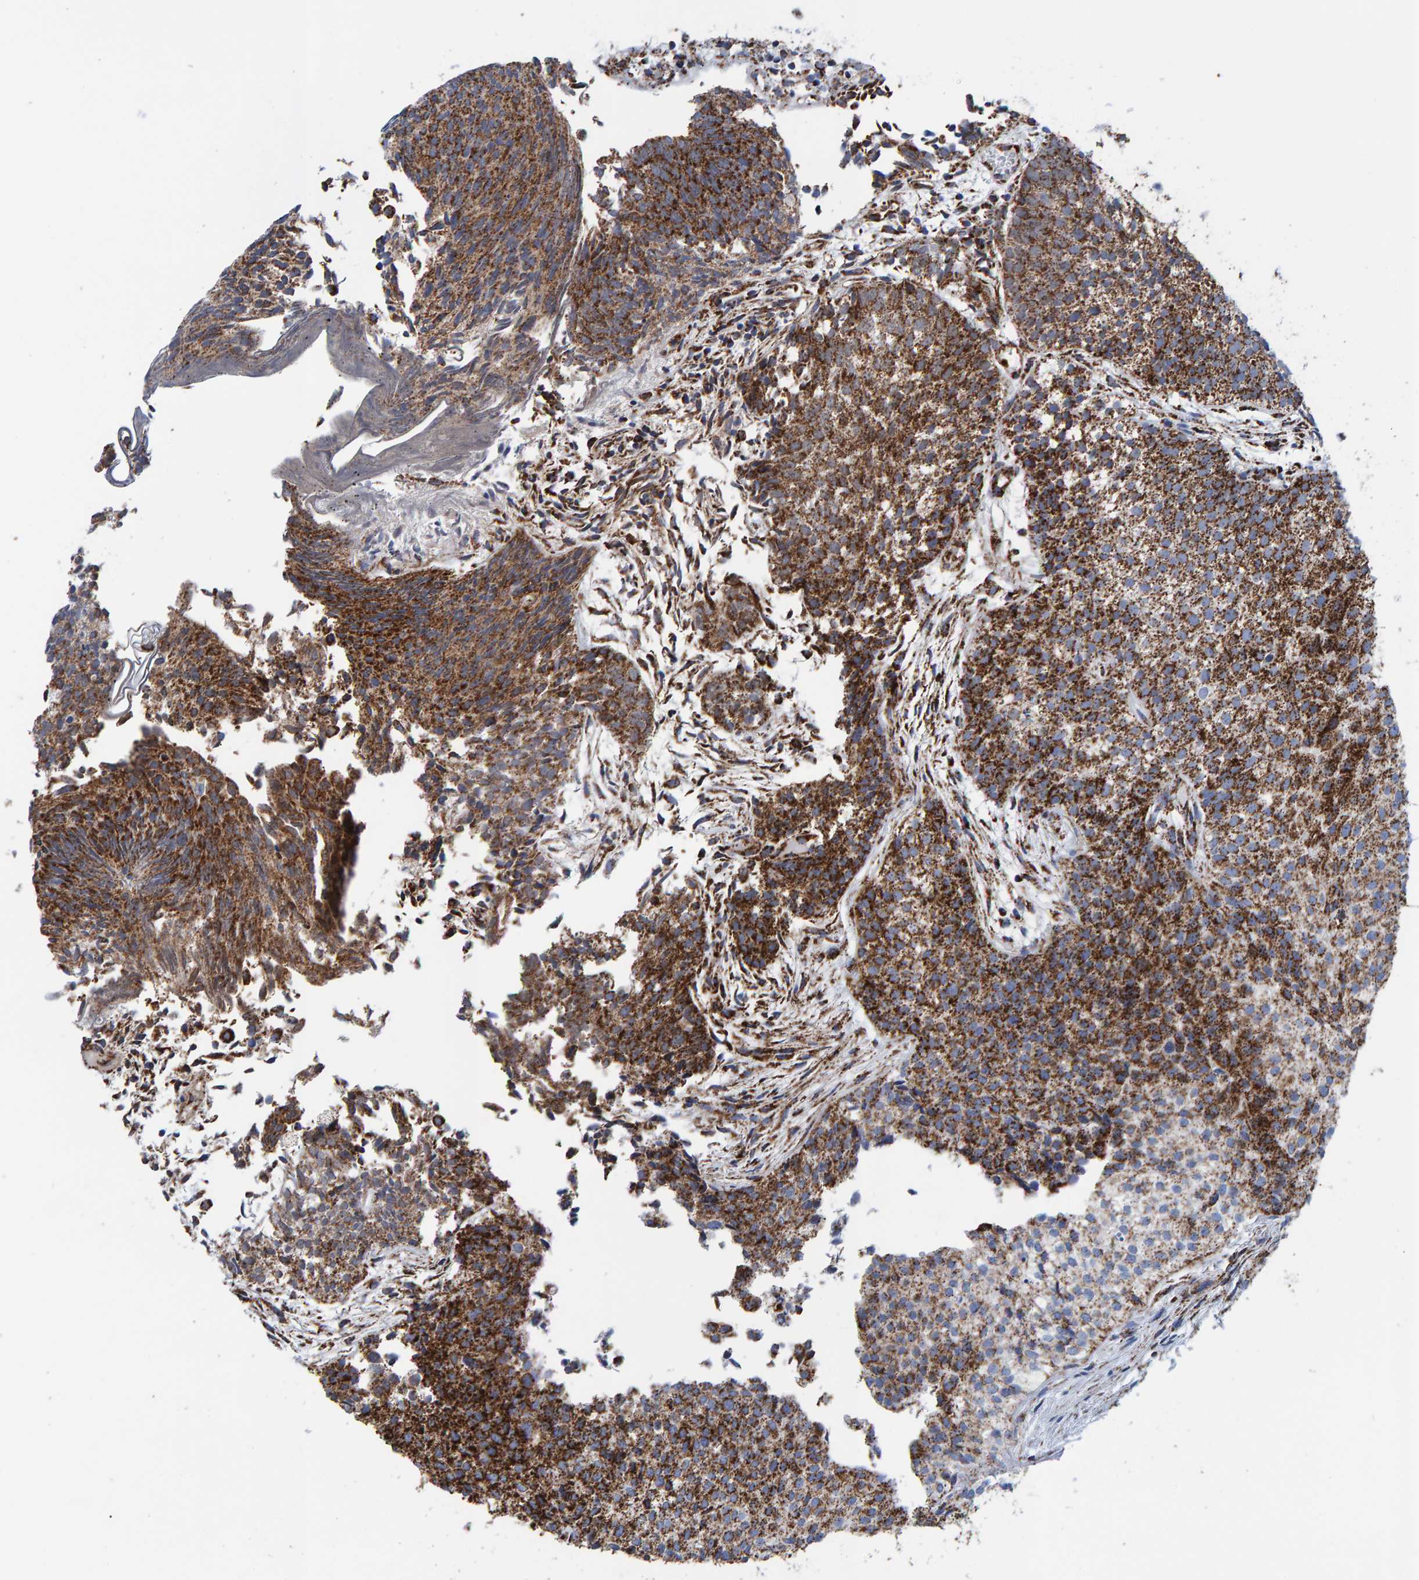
{"staining": {"intensity": "strong", "quantity": ">75%", "location": "cytoplasmic/membranous"}, "tissue": "urothelial cancer", "cell_type": "Tumor cells", "image_type": "cancer", "snomed": [{"axis": "morphology", "description": "Urothelial carcinoma, Low grade"}, {"axis": "topography", "description": "Urinary bladder"}], "caption": "Immunohistochemical staining of human urothelial carcinoma (low-grade) demonstrates high levels of strong cytoplasmic/membranous staining in approximately >75% of tumor cells. The staining is performed using DAB (3,3'-diaminobenzidine) brown chromogen to label protein expression. The nuclei are counter-stained blue using hematoxylin.", "gene": "ENSG00000262660", "patient": {"sex": "male", "age": 86}}